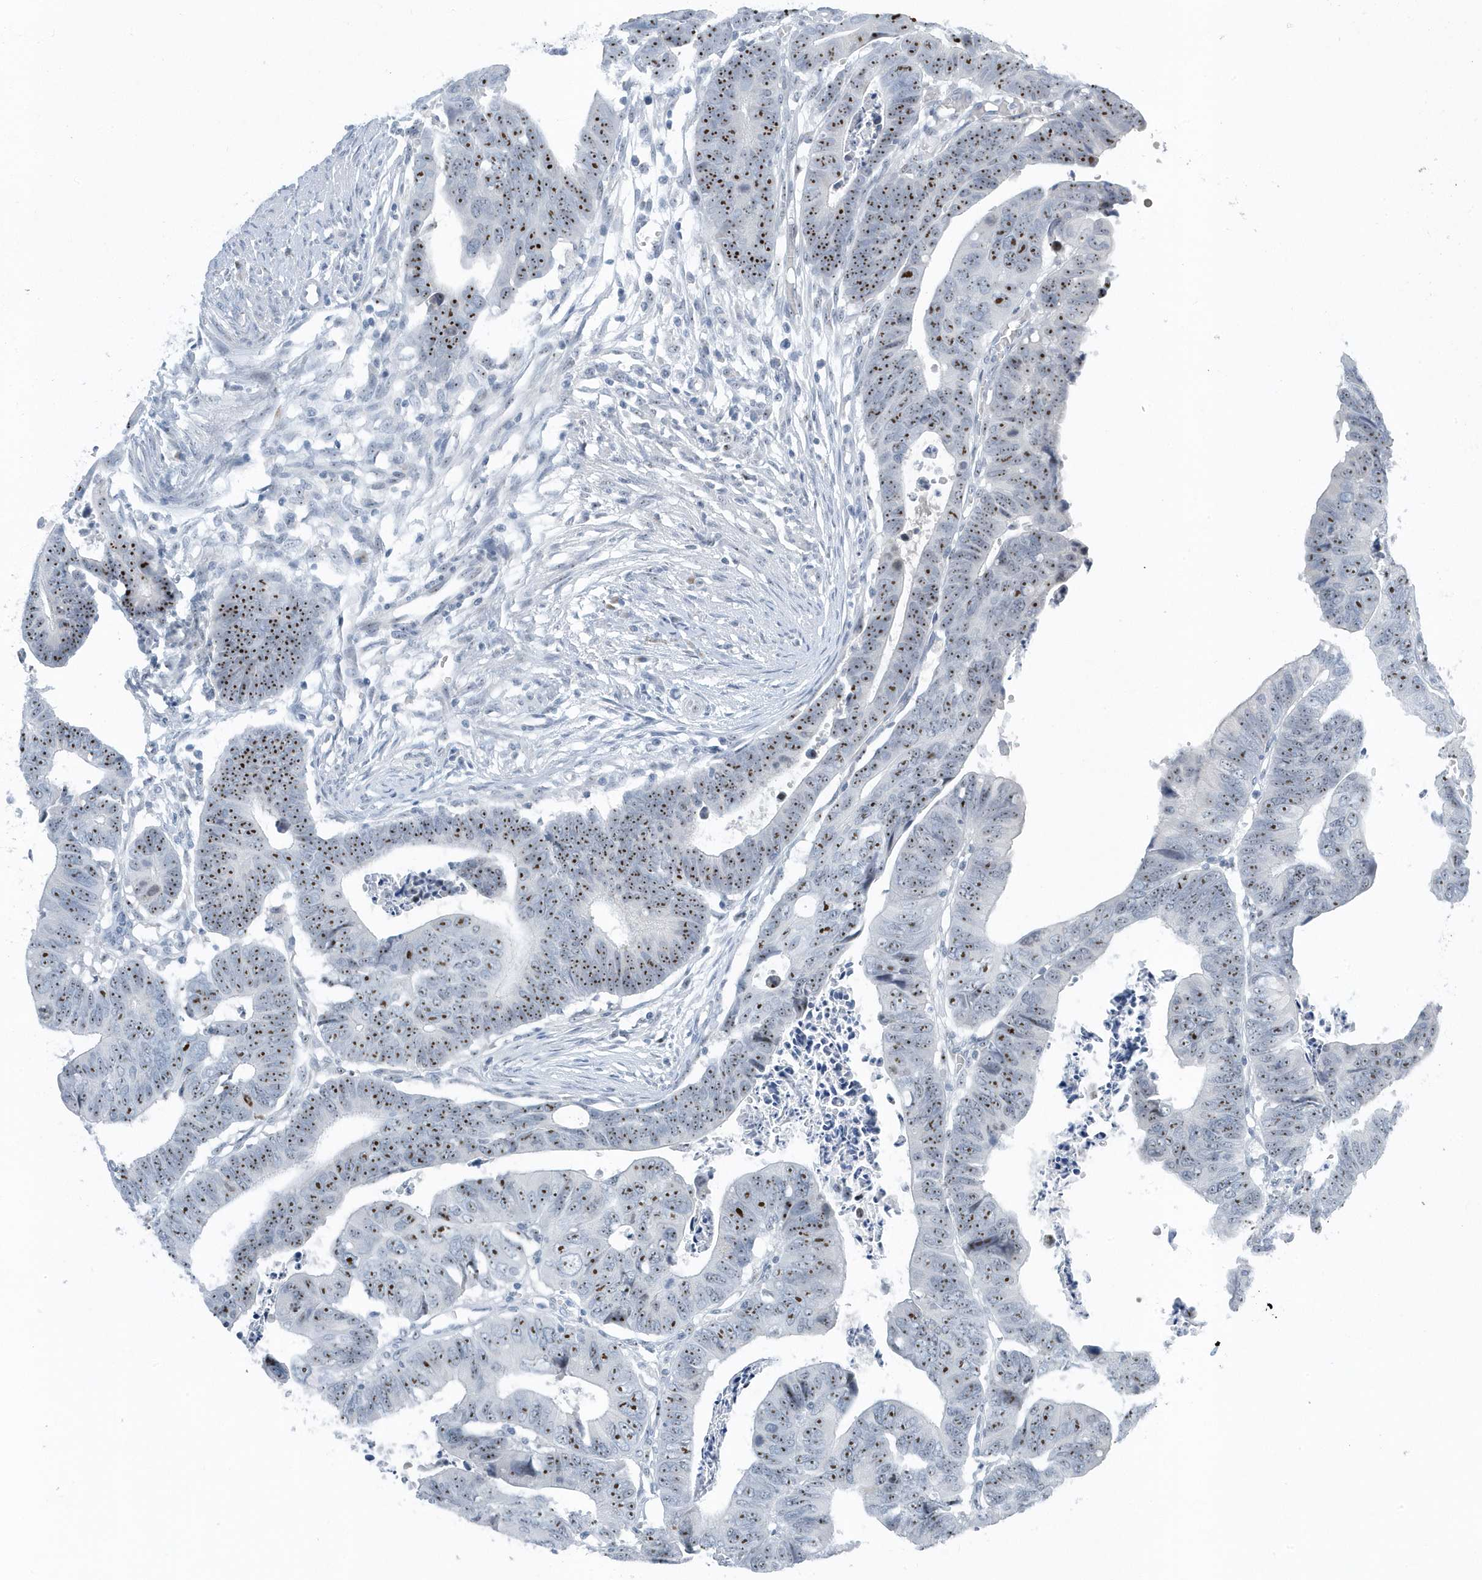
{"staining": {"intensity": "moderate", "quantity": ">75%", "location": "nuclear"}, "tissue": "colorectal cancer", "cell_type": "Tumor cells", "image_type": "cancer", "snomed": [{"axis": "morphology", "description": "Adenocarcinoma, NOS"}, {"axis": "topography", "description": "Rectum"}], "caption": "Tumor cells reveal medium levels of moderate nuclear expression in about >75% of cells in colorectal cancer (adenocarcinoma). The protein of interest is stained brown, and the nuclei are stained in blue (DAB IHC with brightfield microscopy, high magnification).", "gene": "RPF2", "patient": {"sex": "female", "age": 65}}